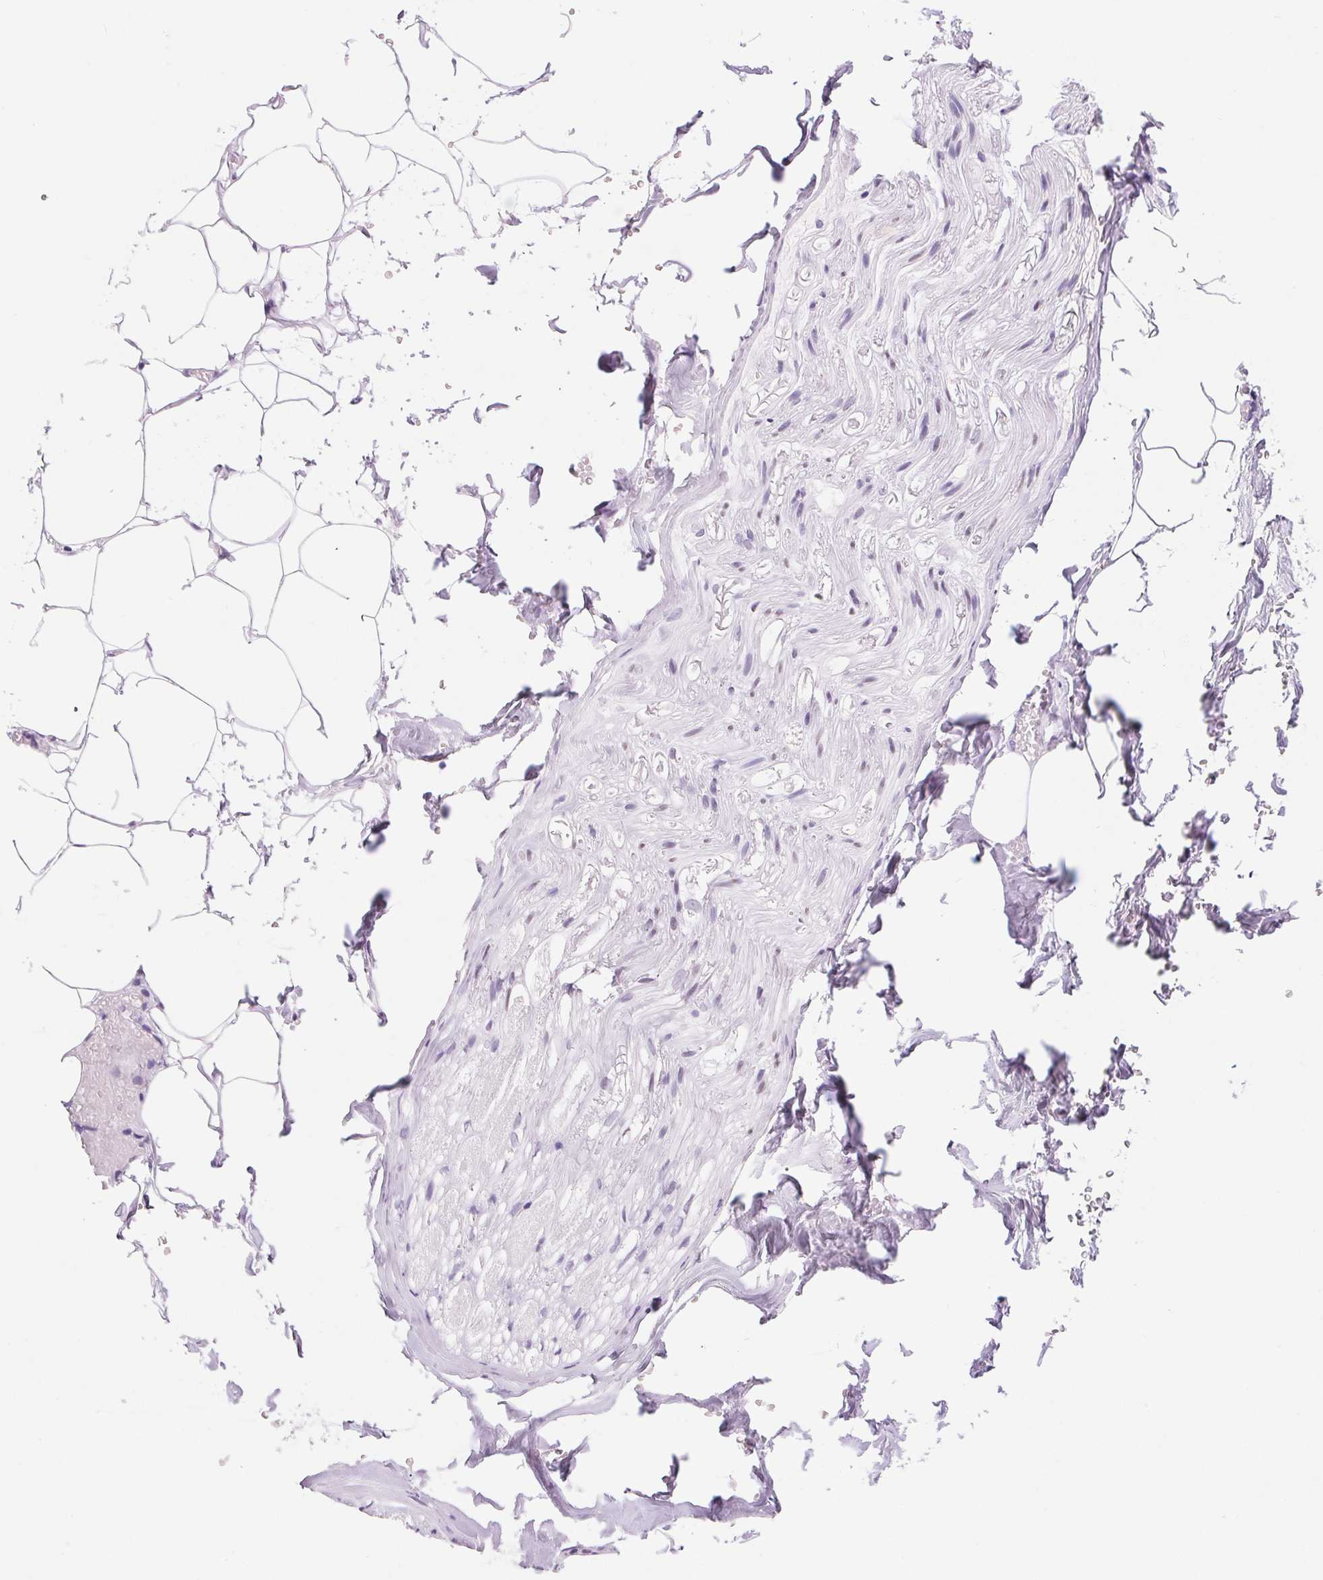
{"staining": {"intensity": "negative", "quantity": "none", "location": "none"}, "tissue": "adipose tissue", "cell_type": "Adipocytes", "image_type": "normal", "snomed": [{"axis": "morphology", "description": "Normal tissue, NOS"}, {"axis": "topography", "description": "Prostate"}, {"axis": "topography", "description": "Peripheral nerve tissue"}], "caption": "IHC histopathology image of normal adipose tissue: human adipose tissue stained with DAB (3,3'-diaminobenzidine) reveals no significant protein expression in adipocytes. (IHC, brightfield microscopy, high magnification).", "gene": "ASGR2", "patient": {"sex": "male", "age": 55}}